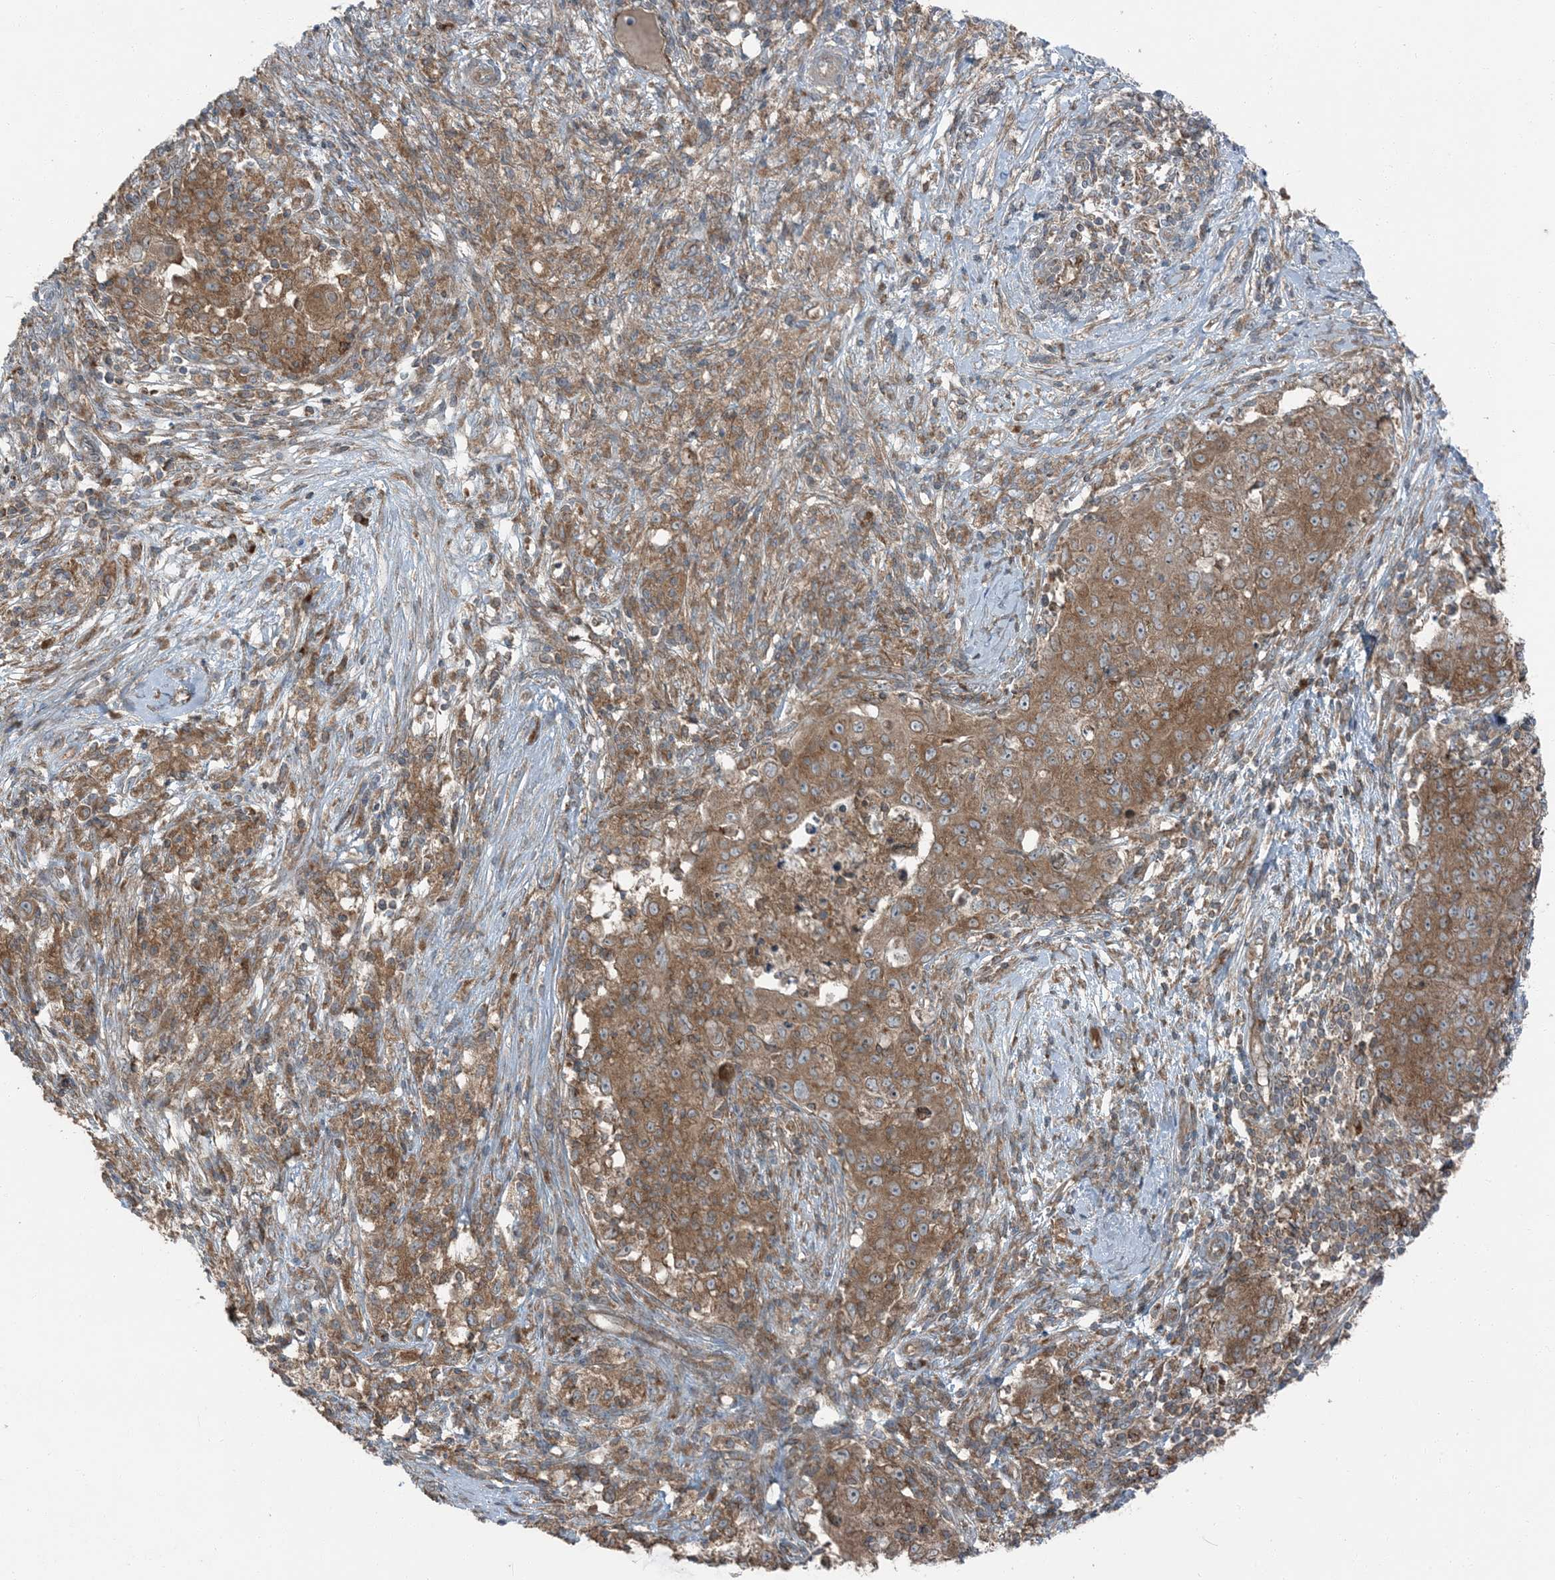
{"staining": {"intensity": "moderate", "quantity": ">75%", "location": "cytoplasmic/membranous"}, "tissue": "ovarian cancer", "cell_type": "Tumor cells", "image_type": "cancer", "snomed": [{"axis": "morphology", "description": "Carcinoma, endometroid"}, {"axis": "topography", "description": "Ovary"}], "caption": "This micrograph demonstrates IHC staining of human ovarian cancer, with medium moderate cytoplasmic/membranous staining in about >75% of tumor cells.", "gene": "RAB3GAP1", "patient": {"sex": "female", "age": 42}}